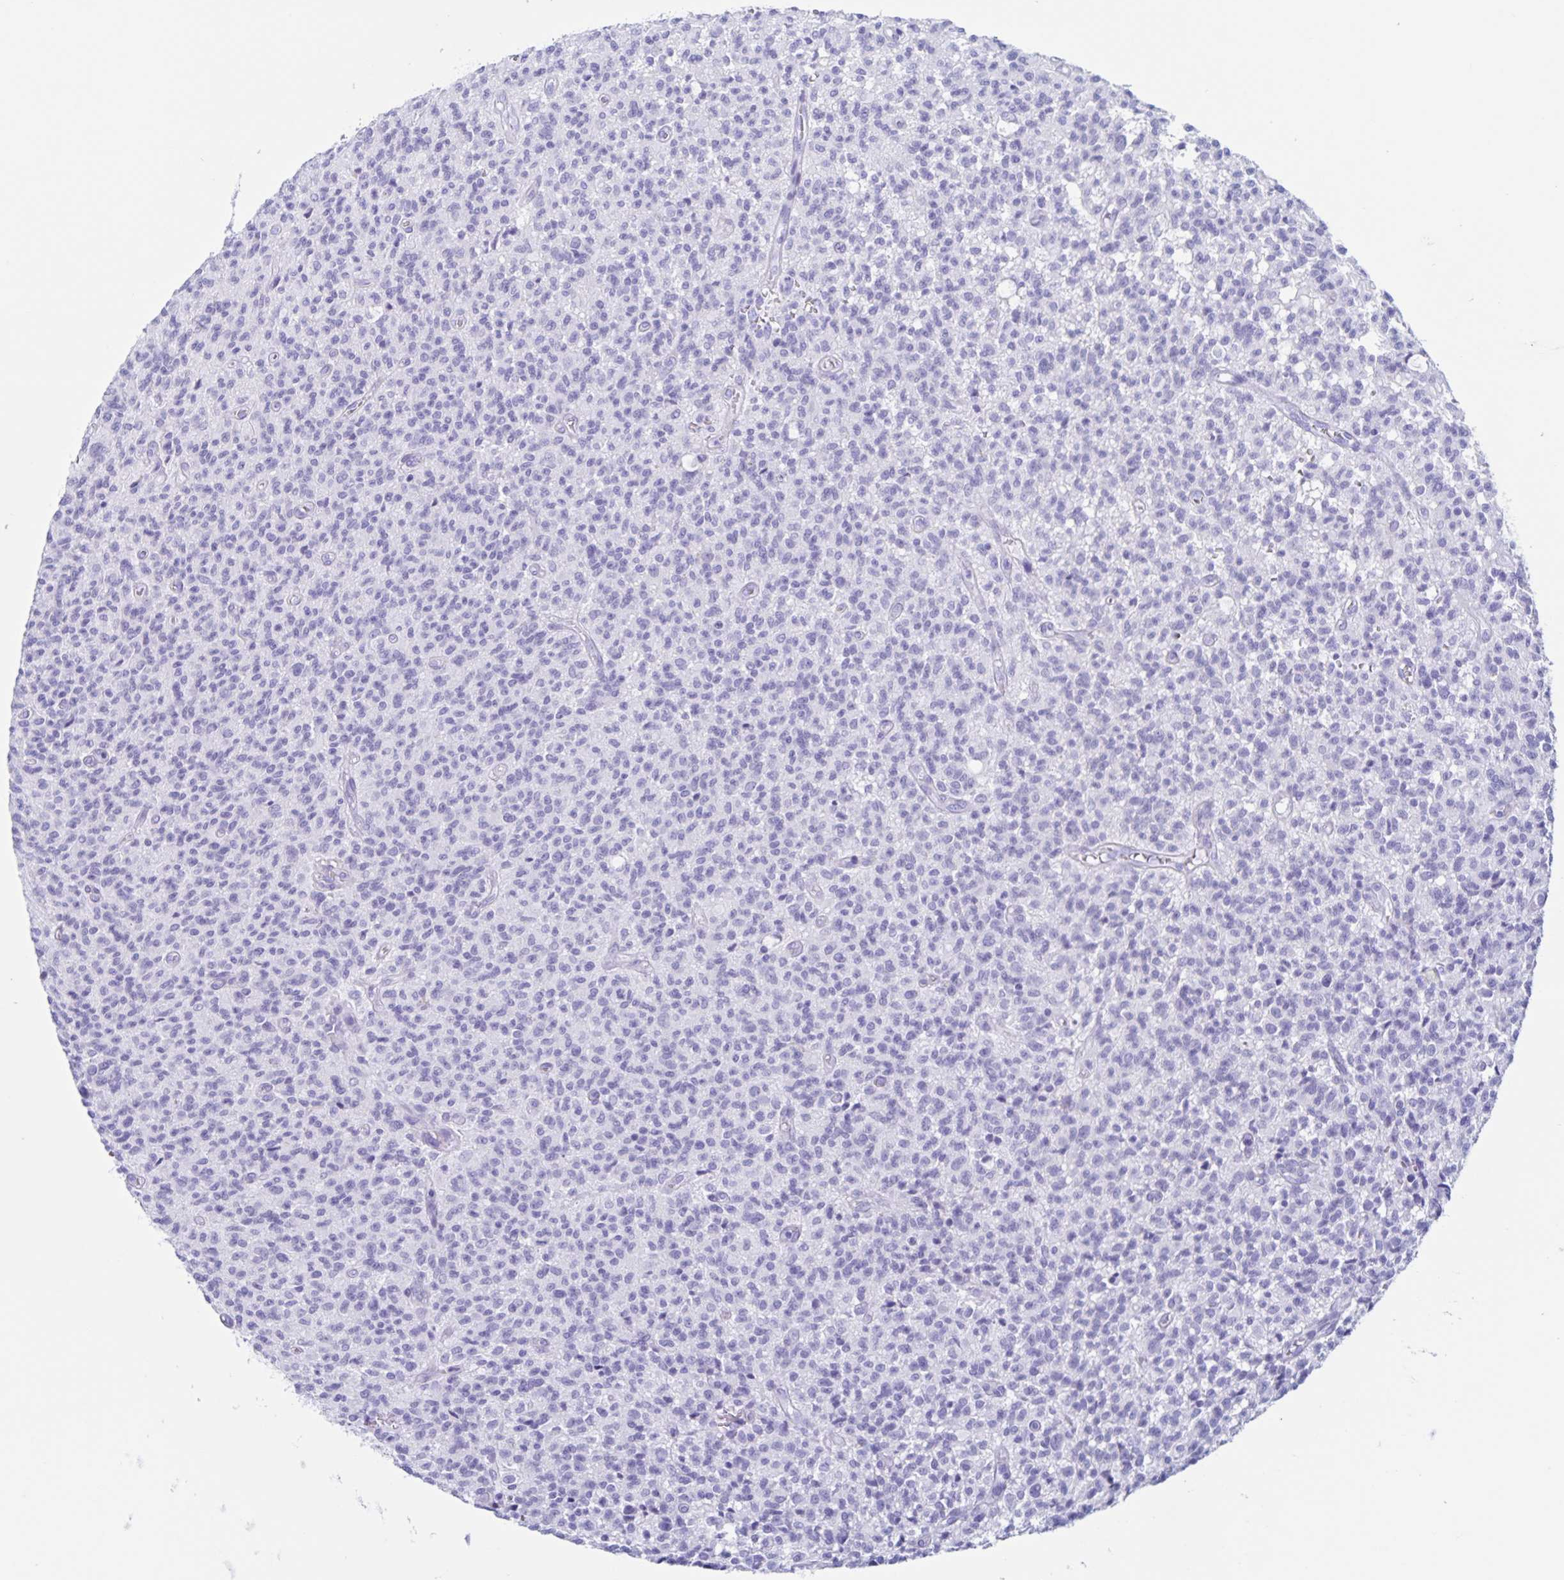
{"staining": {"intensity": "negative", "quantity": "none", "location": "none"}, "tissue": "glioma", "cell_type": "Tumor cells", "image_type": "cancer", "snomed": [{"axis": "morphology", "description": "Glioma, malignant, Low grade"}, {"axis": "topography", "description": "Brain"}], "caption": "Glioma stained for a protein using immunohistochemistry reveals no expression tumor cells.", "gene": "C12orf56", "patient": {"sex": "male", "age": 64}}